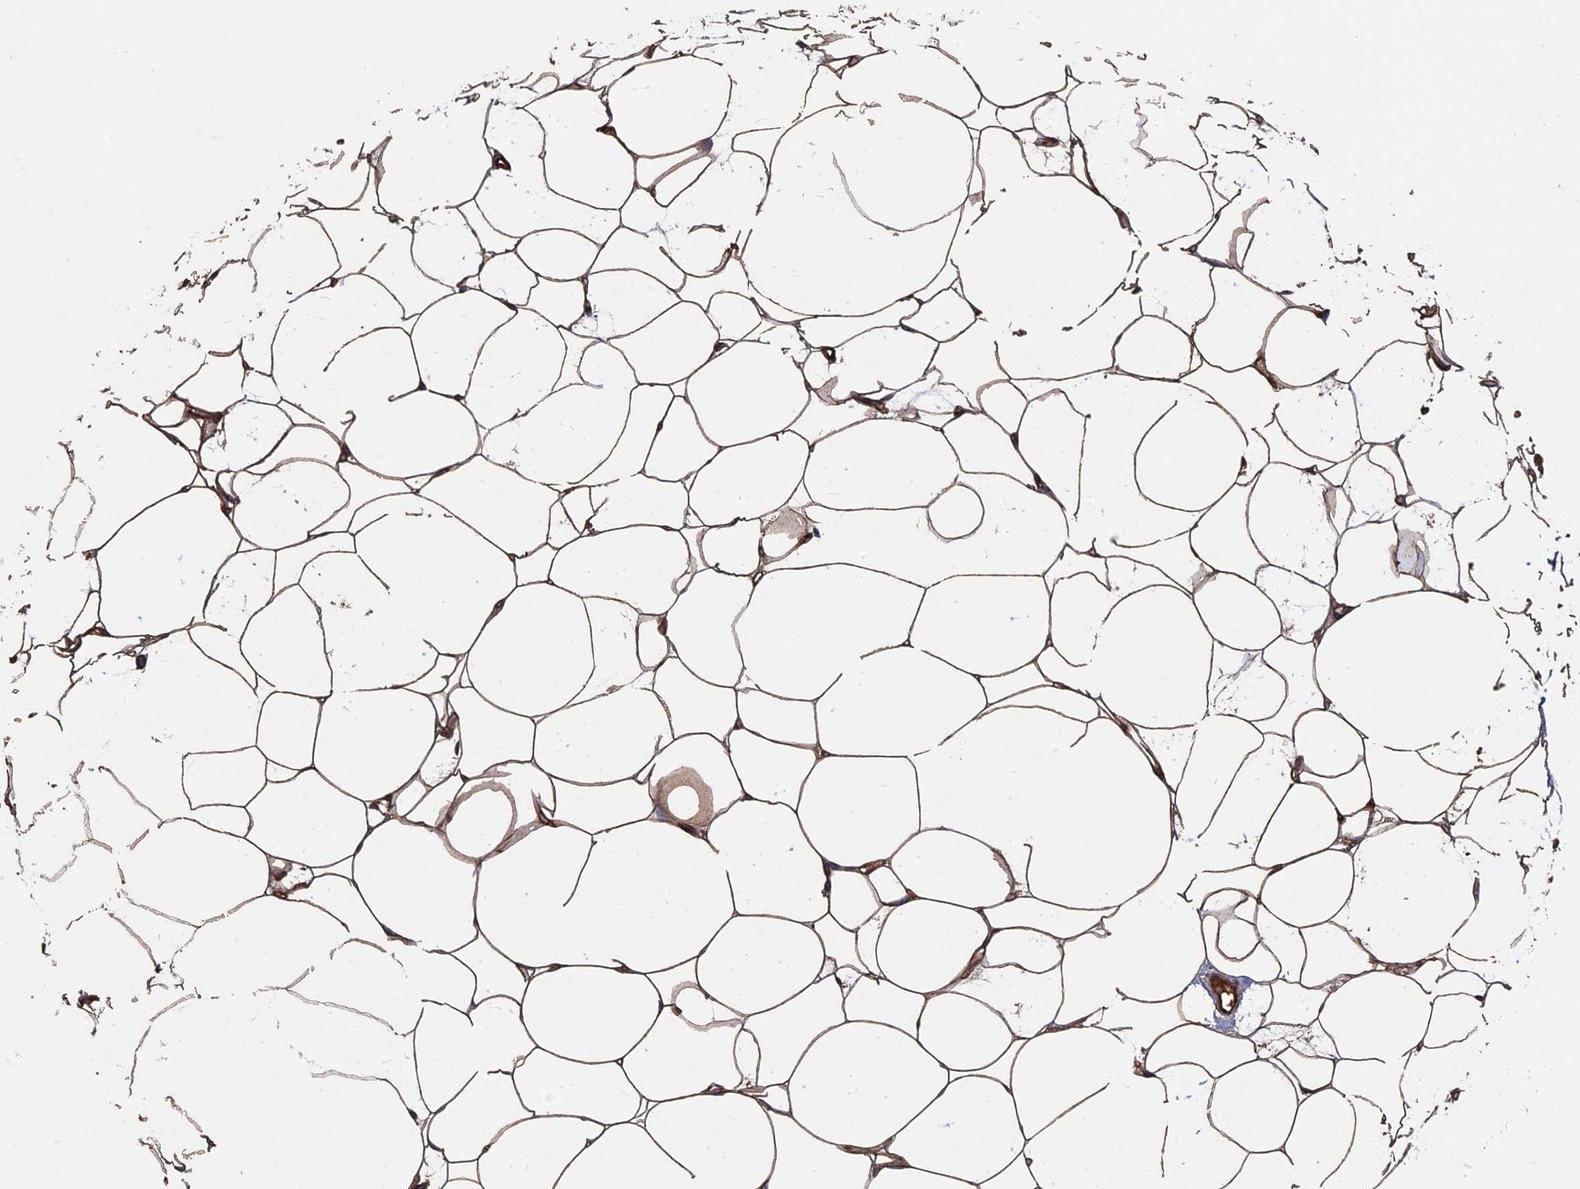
{"staining": {"intensity": "moderate", "quantity": ">75%", "location": "cytoplasmic/membranous"}, "tissue": "adipose tissue", "cell_type": "Adipocytes", "image_type": "normal", "snomed": [{"axis": "morphology", "description": "Normal tissue, NOS"}, {"axis": "topography", "description": "Breast"}], "caption": "A histopathology image of human adipose tissue stained for a protein demonstrates moderate cytoplasmic/membranous brown staining in adipocytes.", "gene": "RPUSD1", "patient": {"sex": "female", "age": 23}}